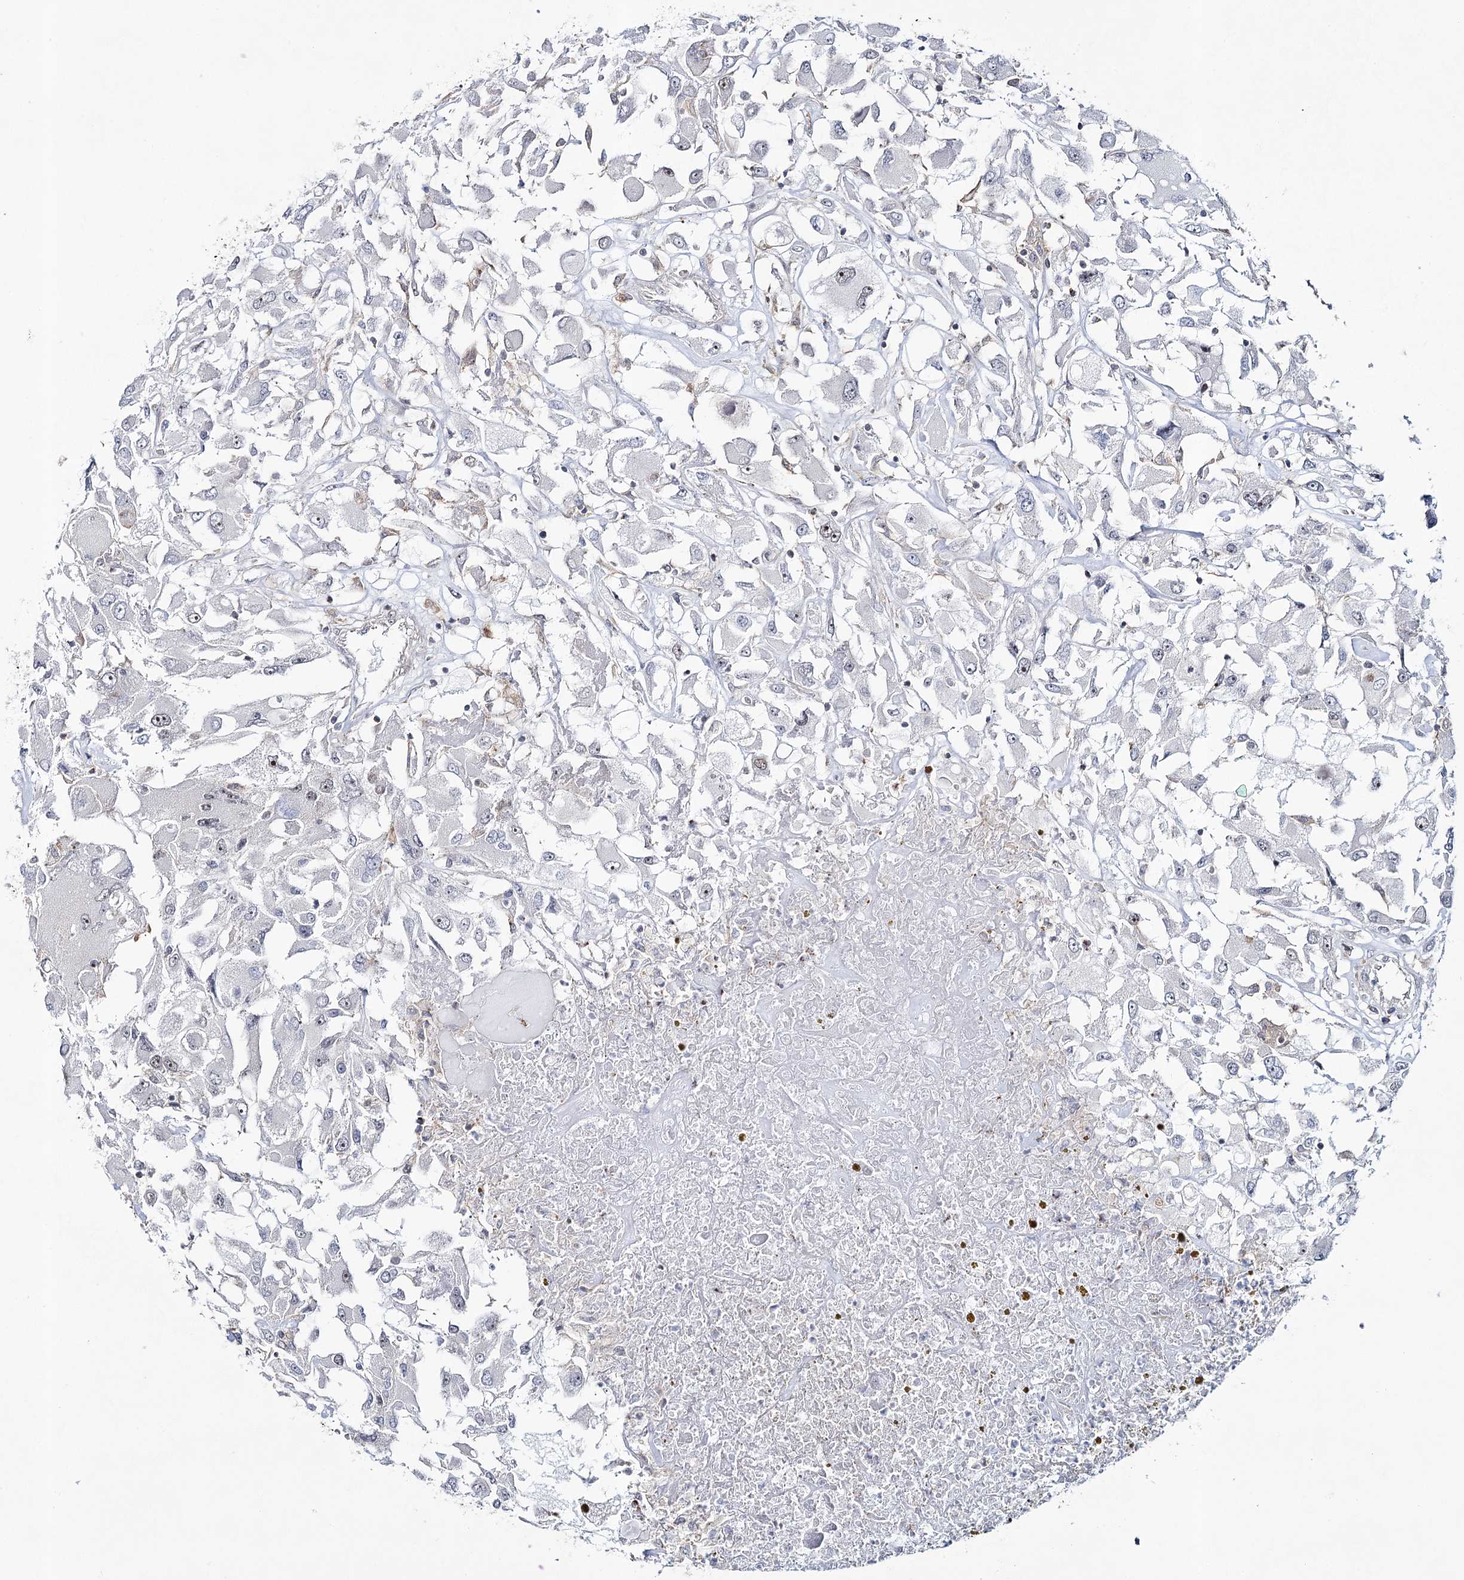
{"staining": {"intensity": "negative", "quantity": "none", "location": "none"}, "tissue": "renal cancer", "cell_type": "Tumor cells", "image_type": "cancer", "snomed": [{"axis": "morphology", "description": "Adenocarcinoma, NOS"}, {"axis": "topography", "description": "Kidney"}], "caption": "This is an immunohistochemistry (IHC) image of renal adenocarcinoma. There is no expression in tumor cells.", "gene": "ZC3H8", "patient": {"sex": "female", "age": 52}}